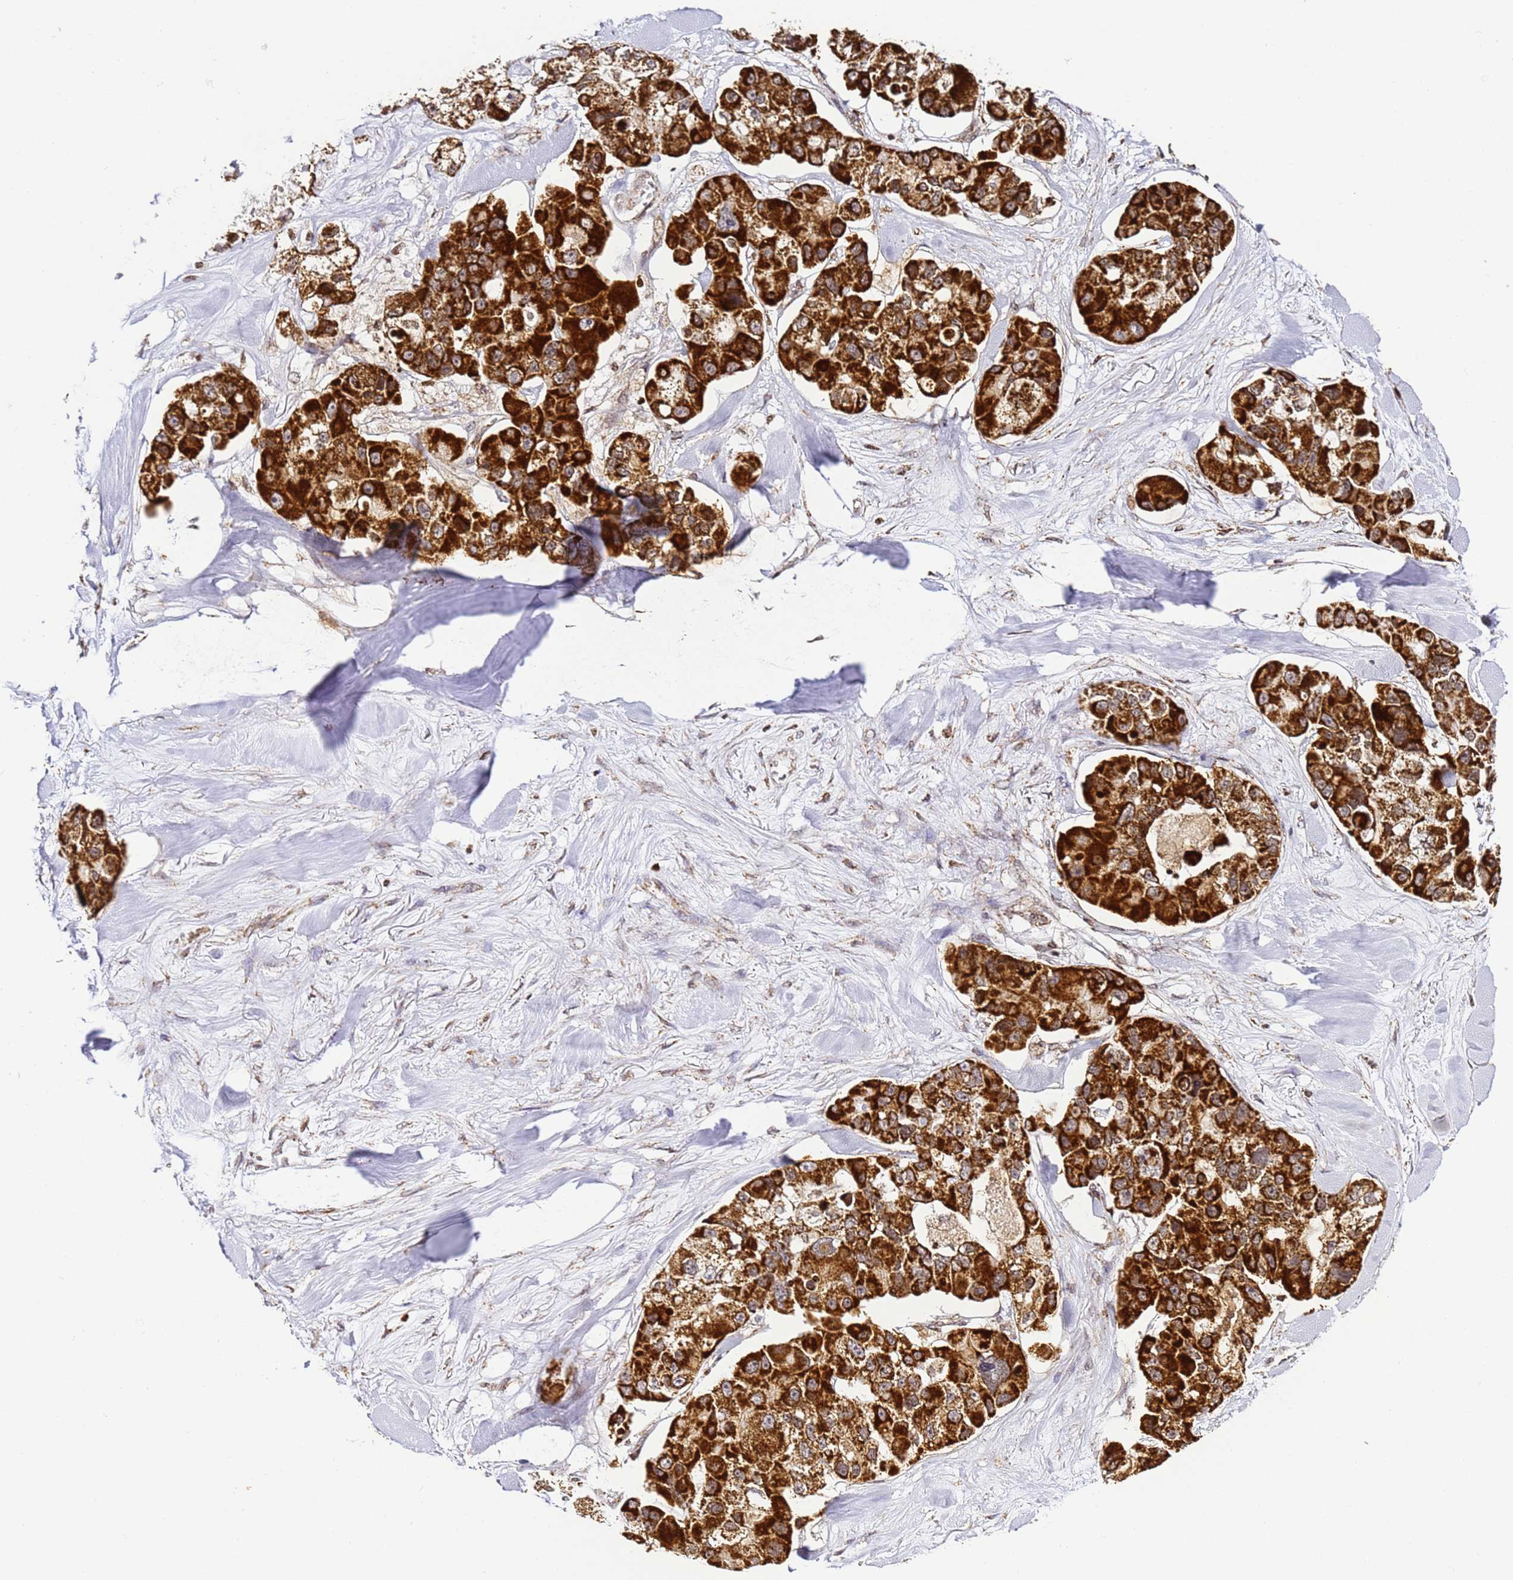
{"staining": {"intensity": "strong", "quantity": ">75%", "location": "cytoplasmic/membranous"}, "tissue": "lung cancer", "cell_type": "Tumor cells", "image_type": "cancer", "snomed": [{"axis": "morphology", "description": "Adenocarcinoma, NOS"}, {"axis": "topography", "description": "Lung"}], "caption": "This is an image of IHC staining of adenocarcinoma (lung), which shows strong staining in the cytoplasmic/membranous of tumor cells.", "gene": "HSPE1", "patient": {"sex": "female", "age": 54}}